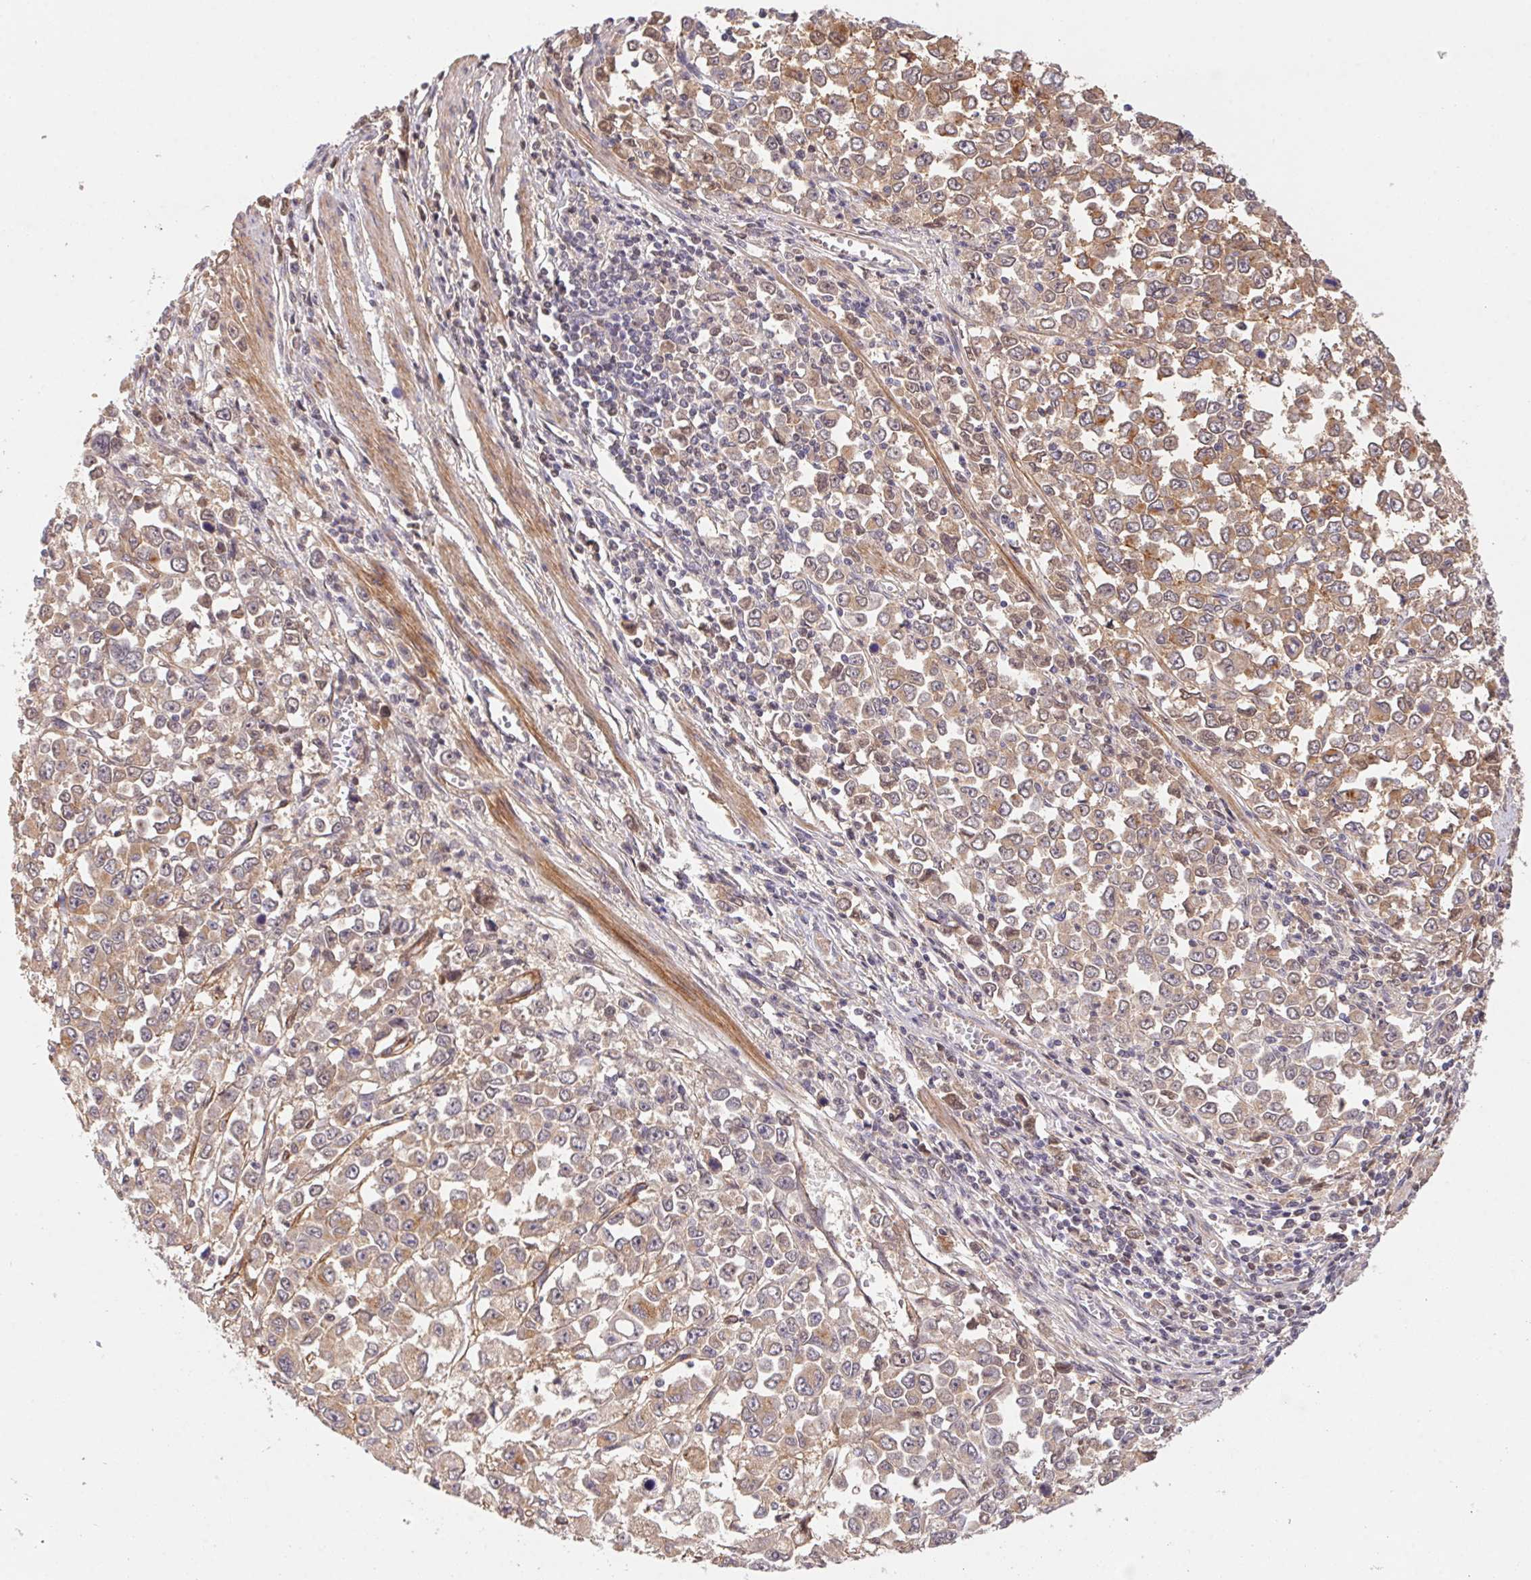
{"staining": {"intensity": "weak", "quantity": "25%-75%", "location": "cytoplasmic/membranous"}, "tissue": "stomach cancer", "cell_type": "Tumor cells", "image_type": "cancer", "snomed": [{"axis": "morphology", "description": "Adenocarcinoma, NOS"}, {"axis": "topography", "description": "Stomach, upper"}], "caption": "Protein expression analysis of stomach cancer (adenocarcinoma) shows weak cytoplasmic/membranous positivity in approximately 25%-75% of tumor cells.", "gene": "SLC52A2", "patient": {"sex": "male", "age": 70}}